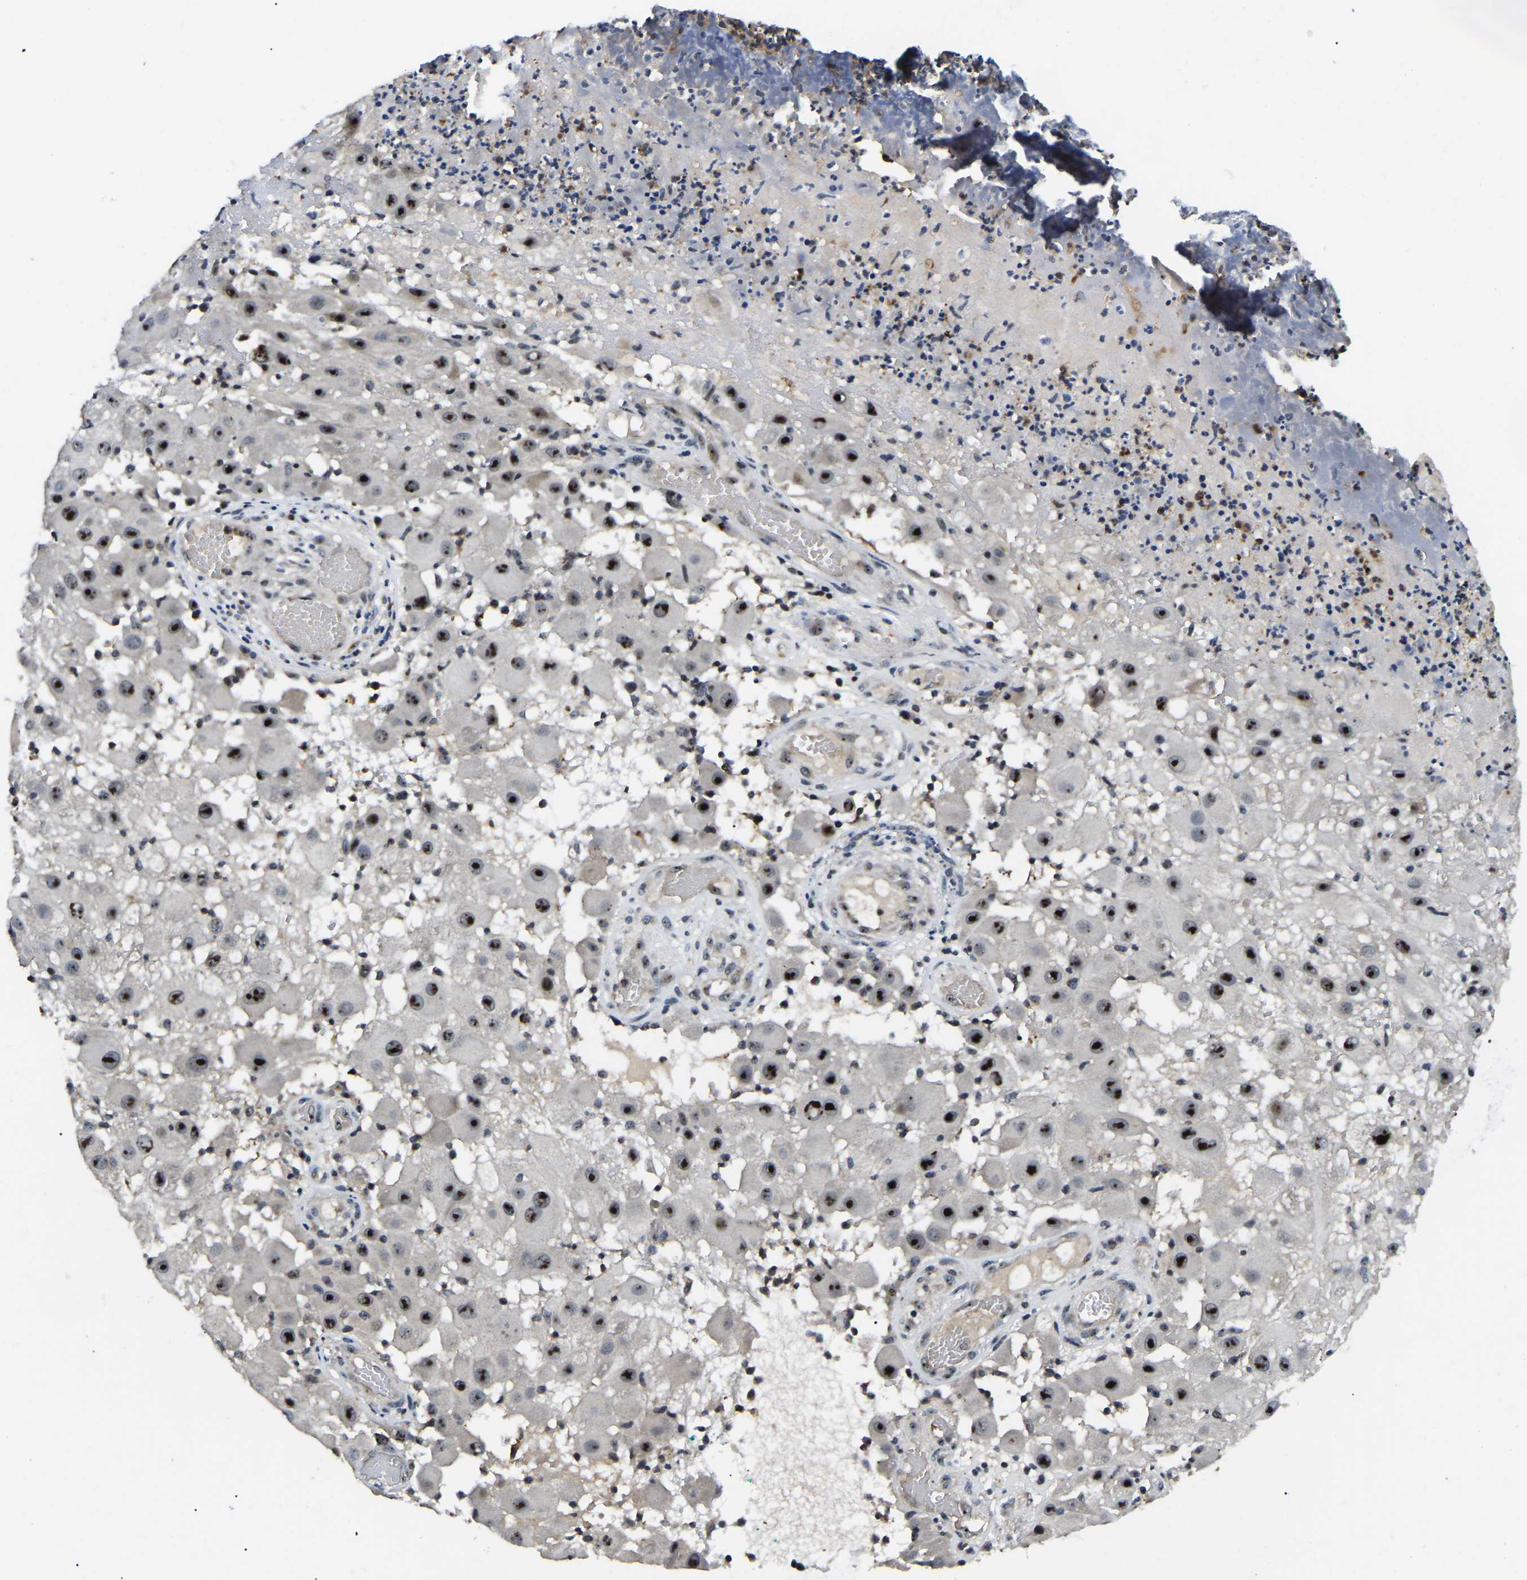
{"staining": {"intensity": "strong", "quantity": ">75%", "location": "nuclear"}, "tissue": "melanoma", "cell_type": "Tumor cells", "image_type": "cancer", "snomed": [{"axis": "morphology", "description": "Malignant melanoma, NOS"}, {"axis": "topography", "description": "Skin"}], "caption": "The immunohistochemical stain highlights strong nuclear positivity in tumor cells of melanoma tissue.", "gene": "RBM28", "patient": {"sex": "female", "age": 81}}